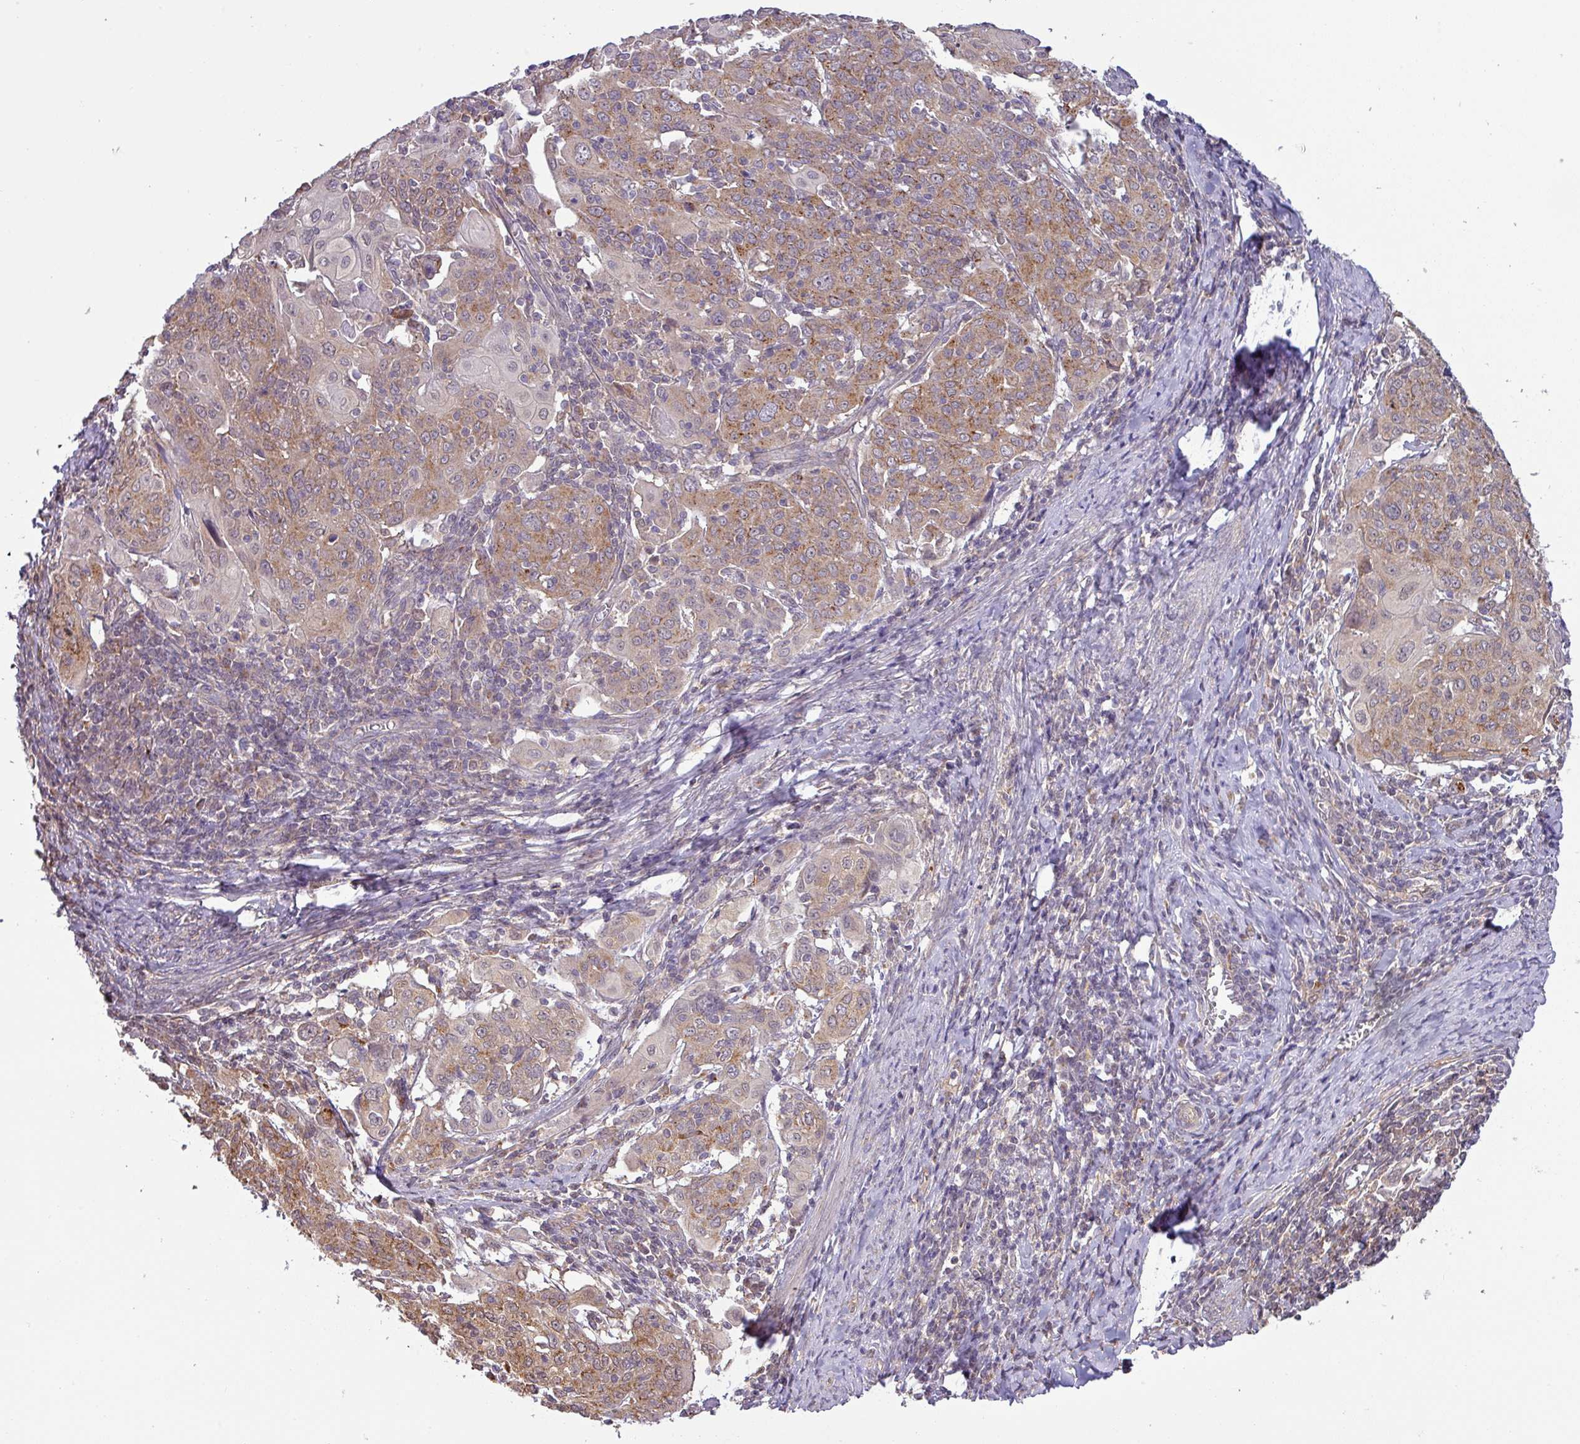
{"staining": {"intensity": "moderate", "quantity": ">75%", "location": "cytoplasmic/membranous"}, "tissue": "cervical cancer", "cell_type": "Tumor cells", "image_type": "cancer", "snomed": [{"axis": "morphology", "description": "Squamous cell carcinoma, NOS"}, {"axis": "topography", "description": "Cervix"}], "caption": "There is medium levels of moderate cytoplasmic/membranous staining in tumor cells of cervical cancer (squamous cell carcinoma), as demonstrated by immunohistochemical staining (brown color).", "gene": "GALNT12", "patient": {"sex": "female", "age": 67}}